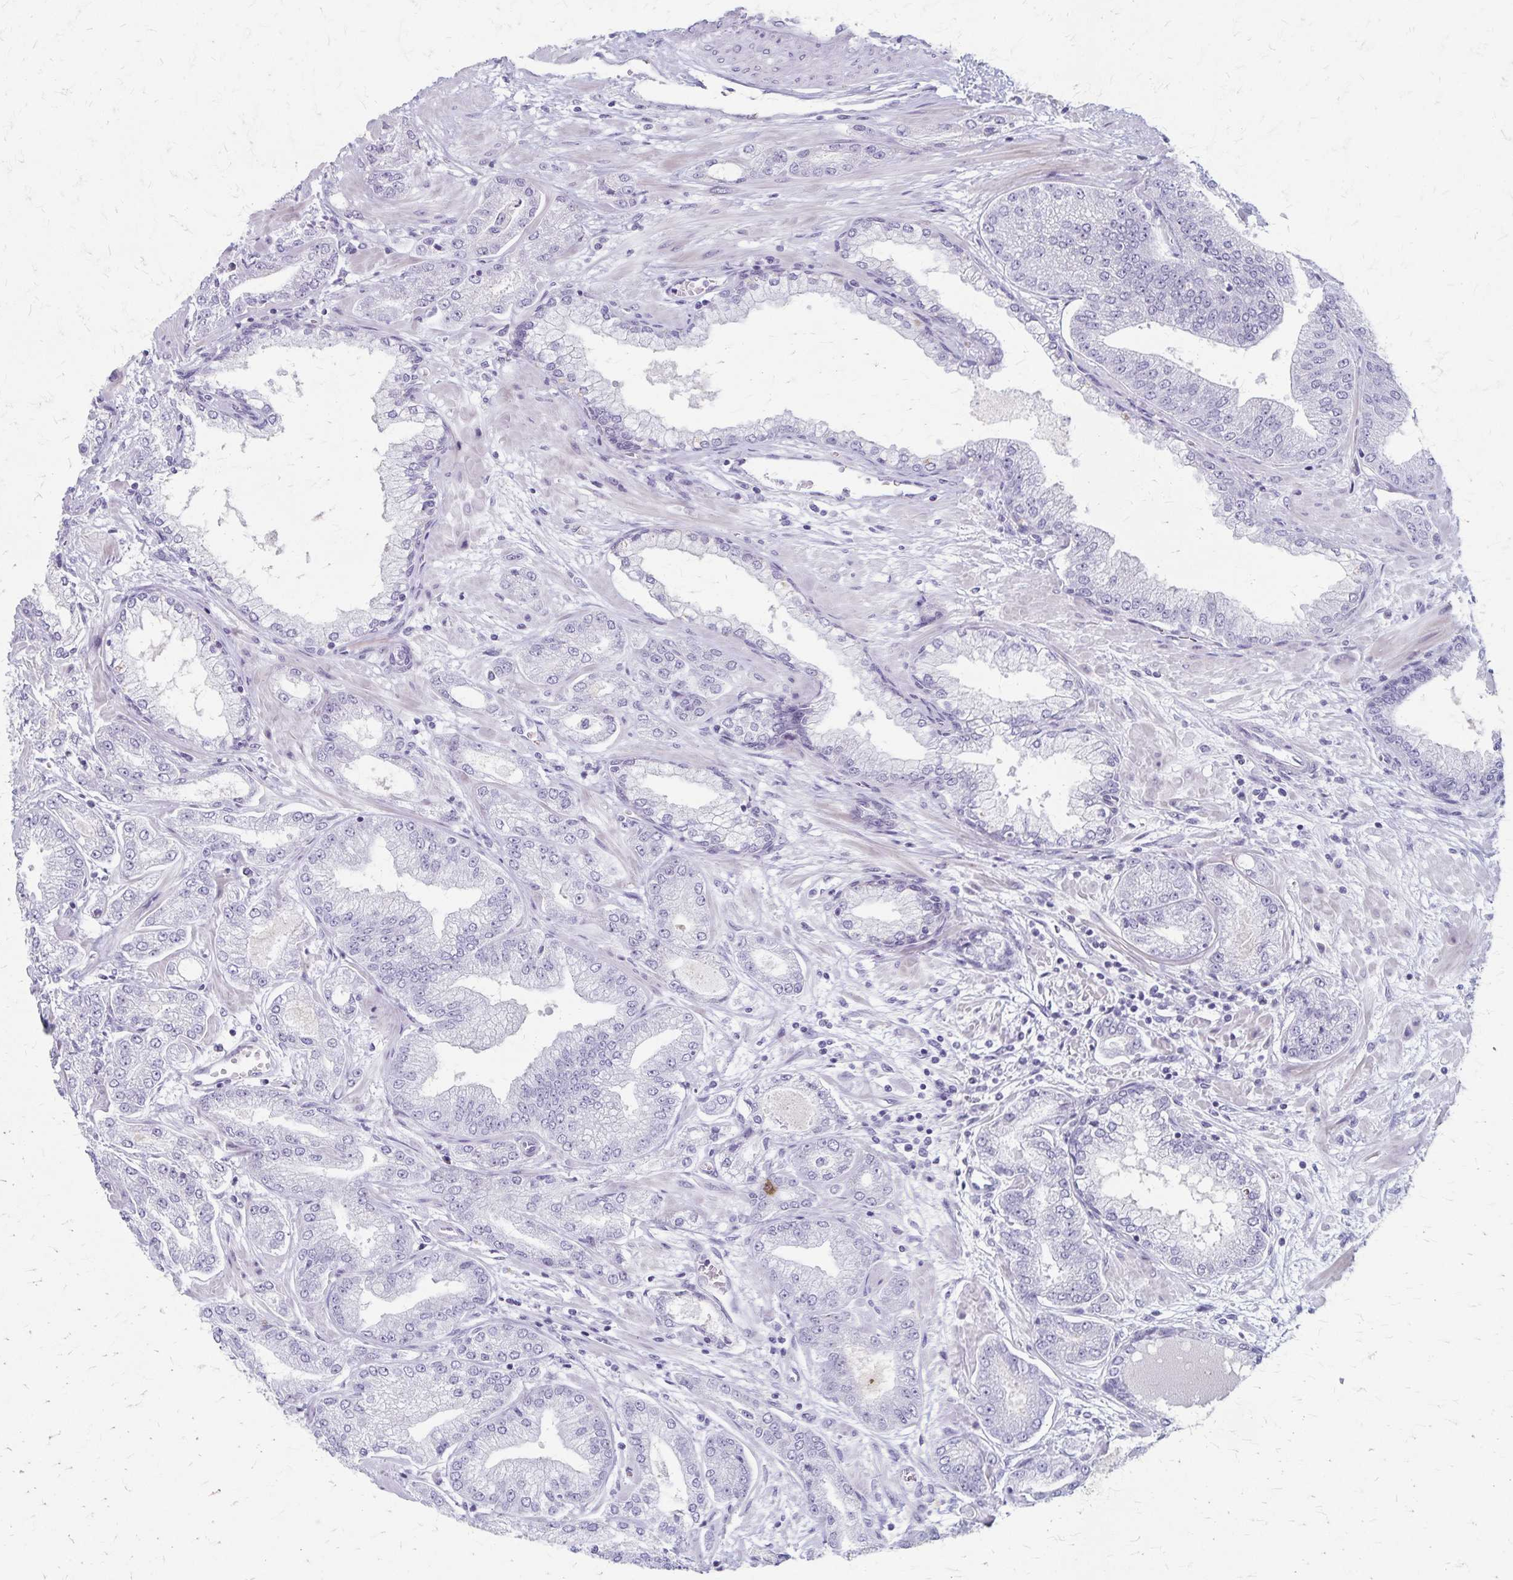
{"staining": {"intensity": "negative", "quantity": "none", "location": "none"}, "tissue": "prostate cancer", "cell_type": "Tumor cells", "image_type": "cancer", "snomed": [{"axis": "morphology", "description": "Adenocarcinoma, Low grade"}, {"axis": "topography", "description": "Prostate"}], "caption": "A high-resolution image shows immunohistochemistry staining of prostate cancer (adenocarcinoma (low-grade)), which shows no significant staining in tumor cells.", "gene": "RASL10B", "patient": {"sex": "male", "age": 55}}